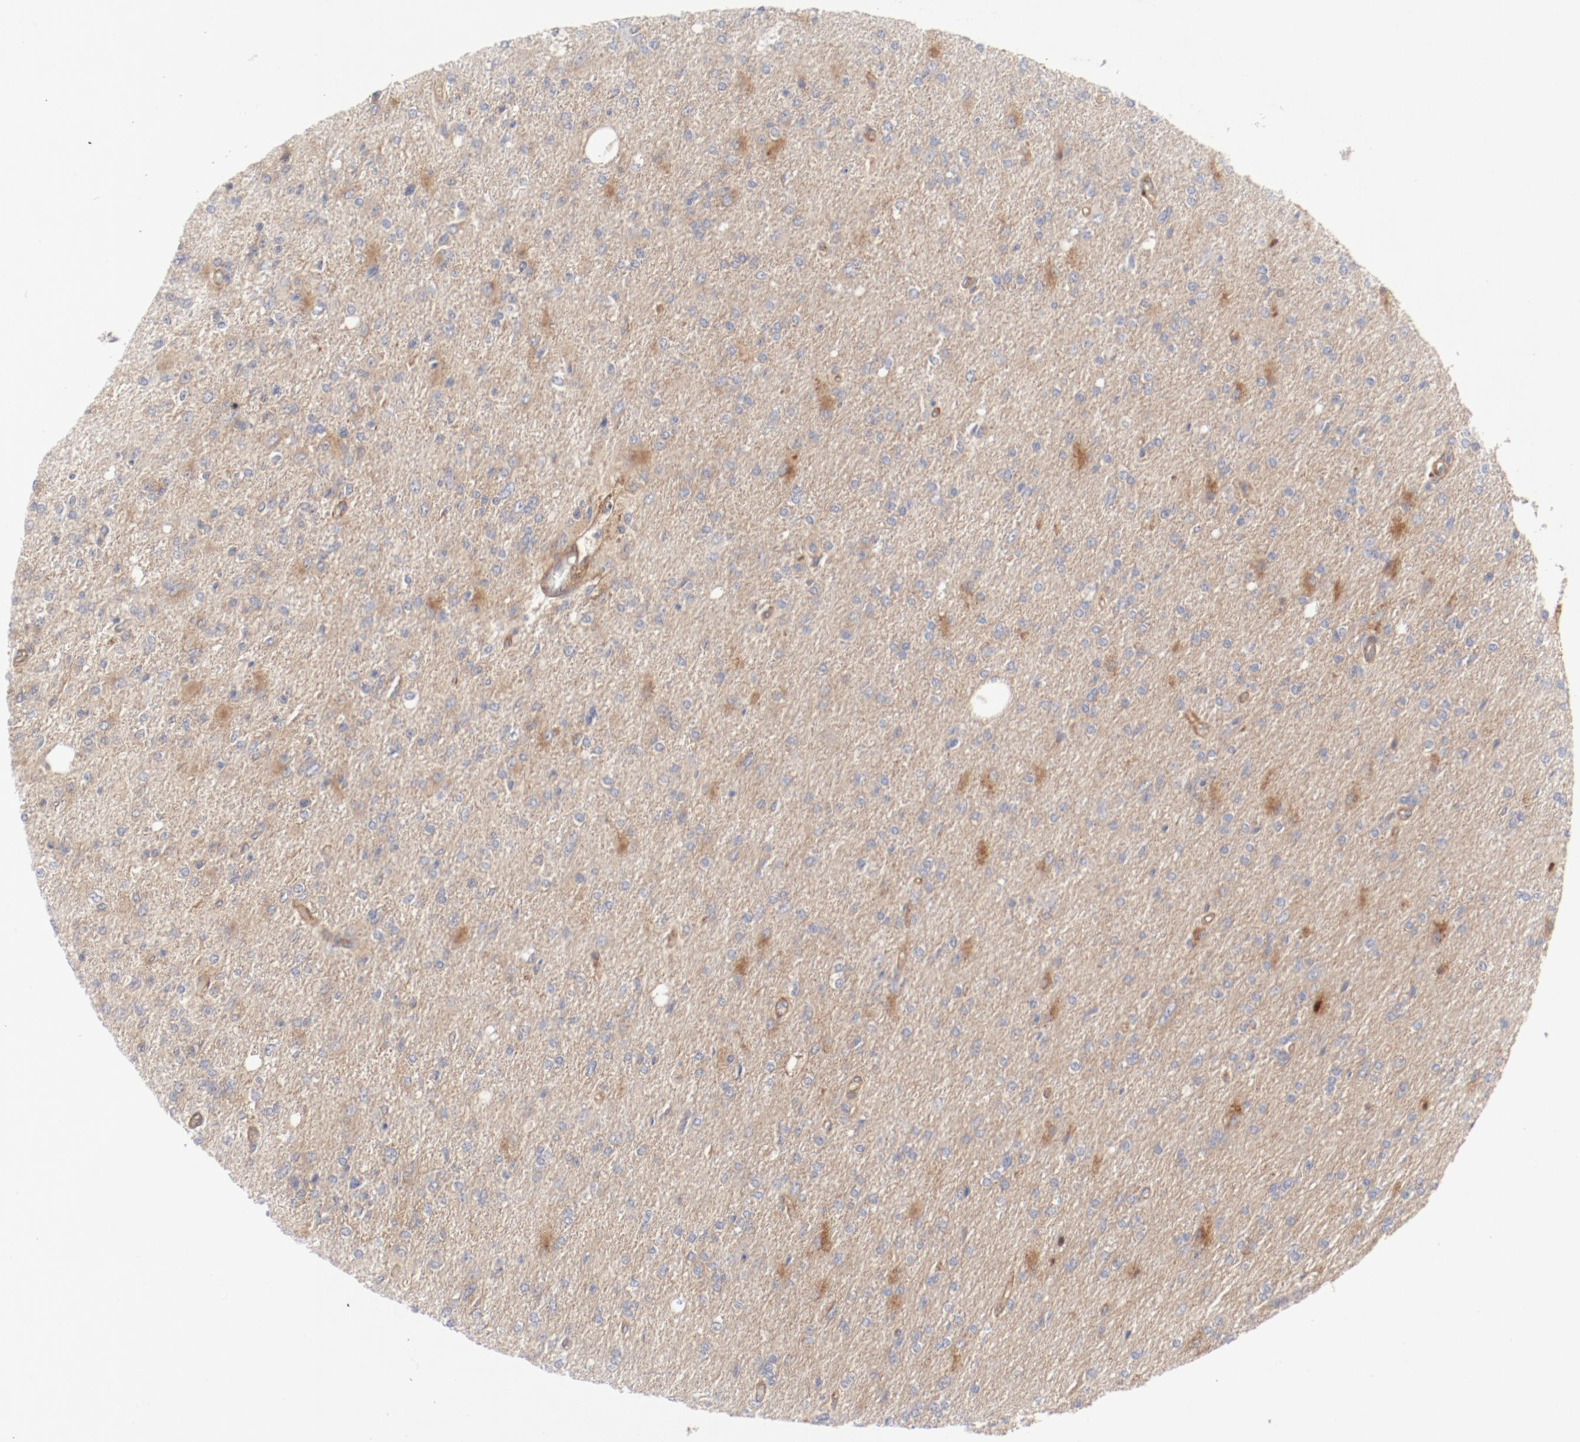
{"staining": {"intensity": "moderate", "quantity": "25%-75%", "location": "cytoplasmic/membranous"}, "tissue": "glioma", "cell_type": "Tumor cells", "image_type": "cancer", "snomed": [{"axis": "morphology", "description": "Glioma, malignant, High grade"}, {"axis": "topography", "description": "Cerebral cortex"}], "caption": "High-grade glioma (malignant) stained for a protein reveals moderate cytoplasmic/membranous positivity in tumor cells.", "gene": "AP2A1", "patient": {"sex": "male", "age": 76}}